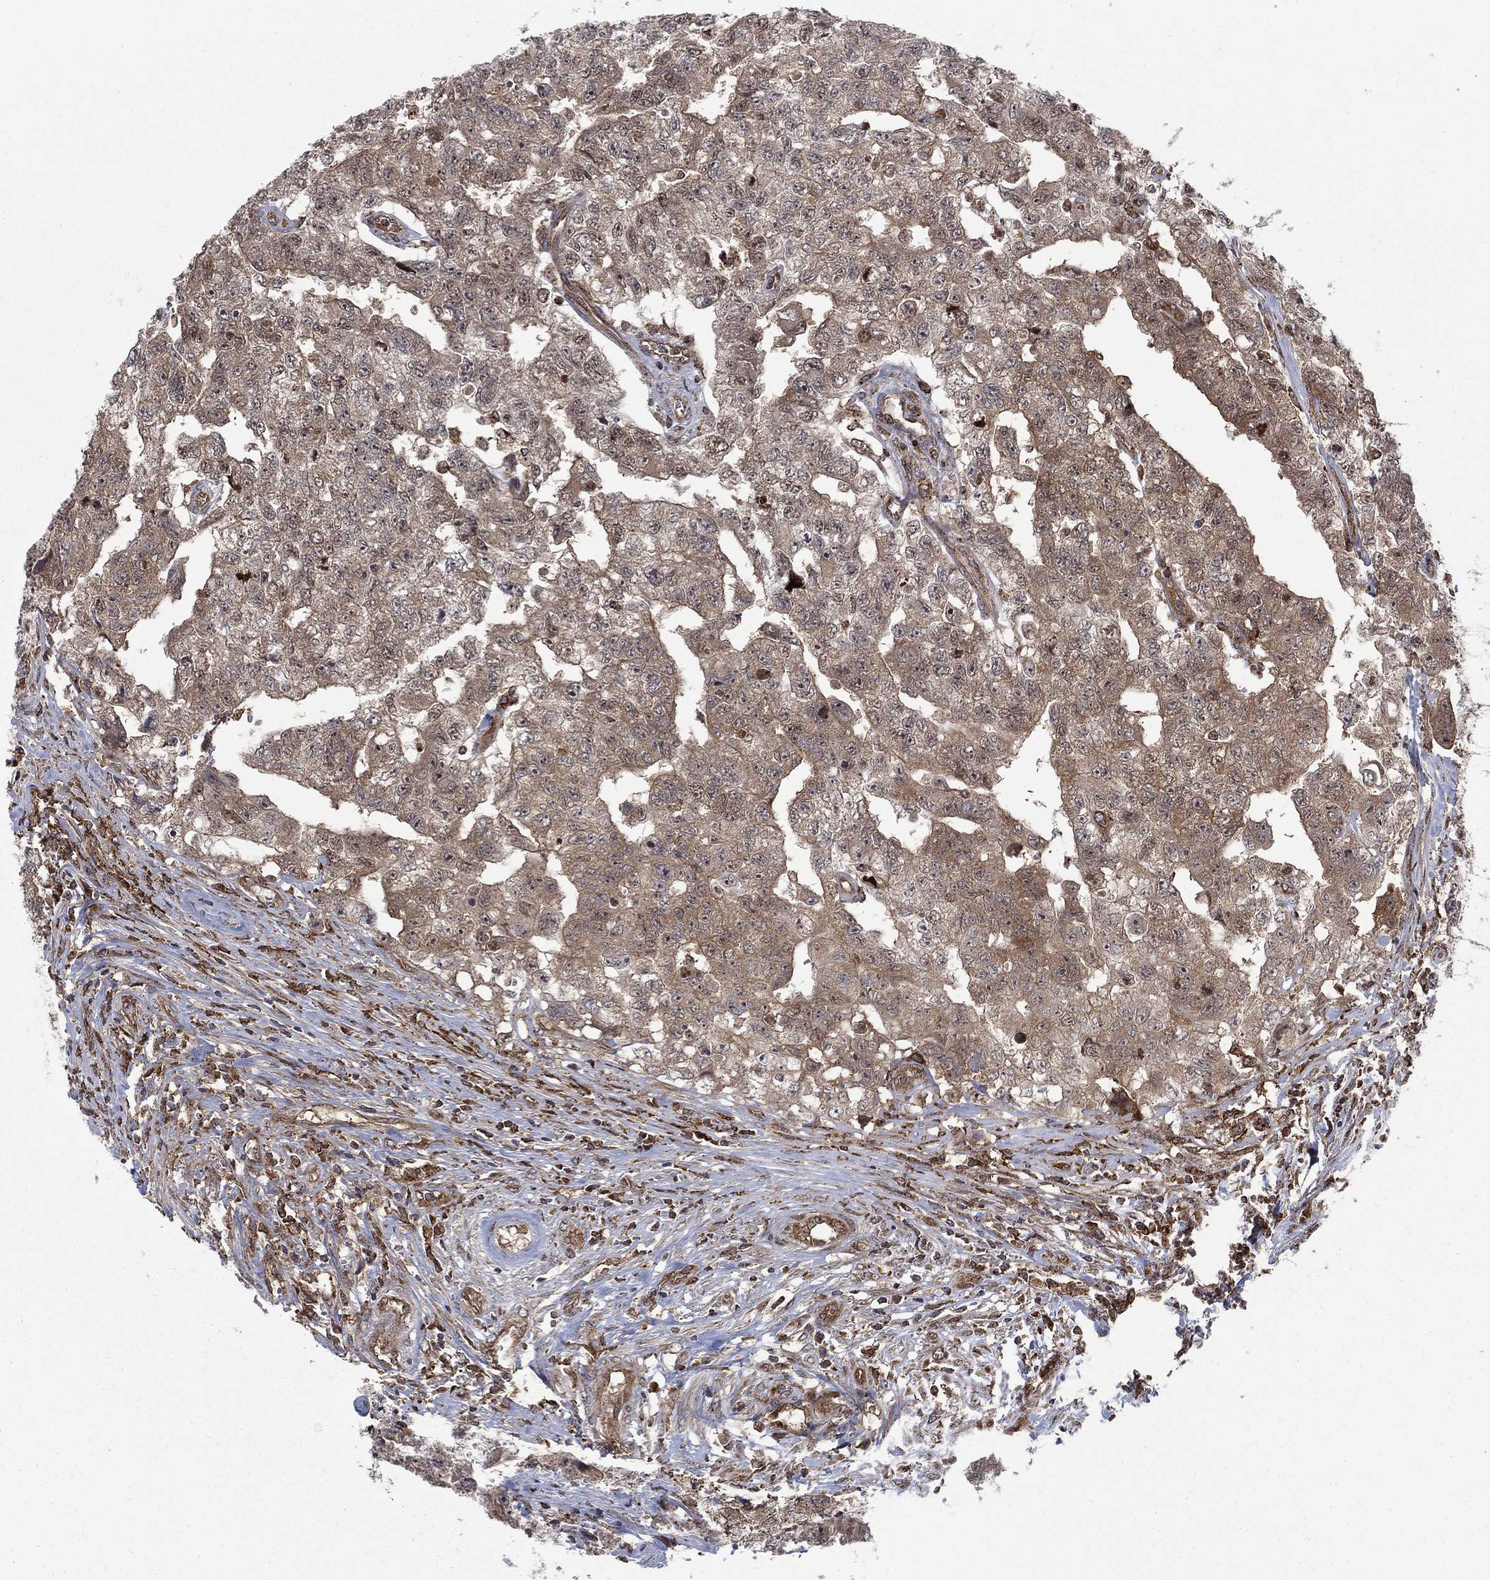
{"staining": {"intensity": "moderate", "quantity": ">75%", "location": "cytoplasmic/membranous"}, "tissue": "testis cancer", "cell_type": "Tumor cells", "image_type": "cancer", "snomed": [{"axis": "morphology", "description": "Carcinoma, Embryonal, NOS"}, {"axis": "topography", "description": "Testis"}], "caption": "Protein expression analysis of human testis cancer (embryonal carcinoma) reveals moderate cytoplasmic/membranous expression in approximately >75% of tumor cells.", "gene": "IFI35", "patient": {"sex": "male", "age": 24}}